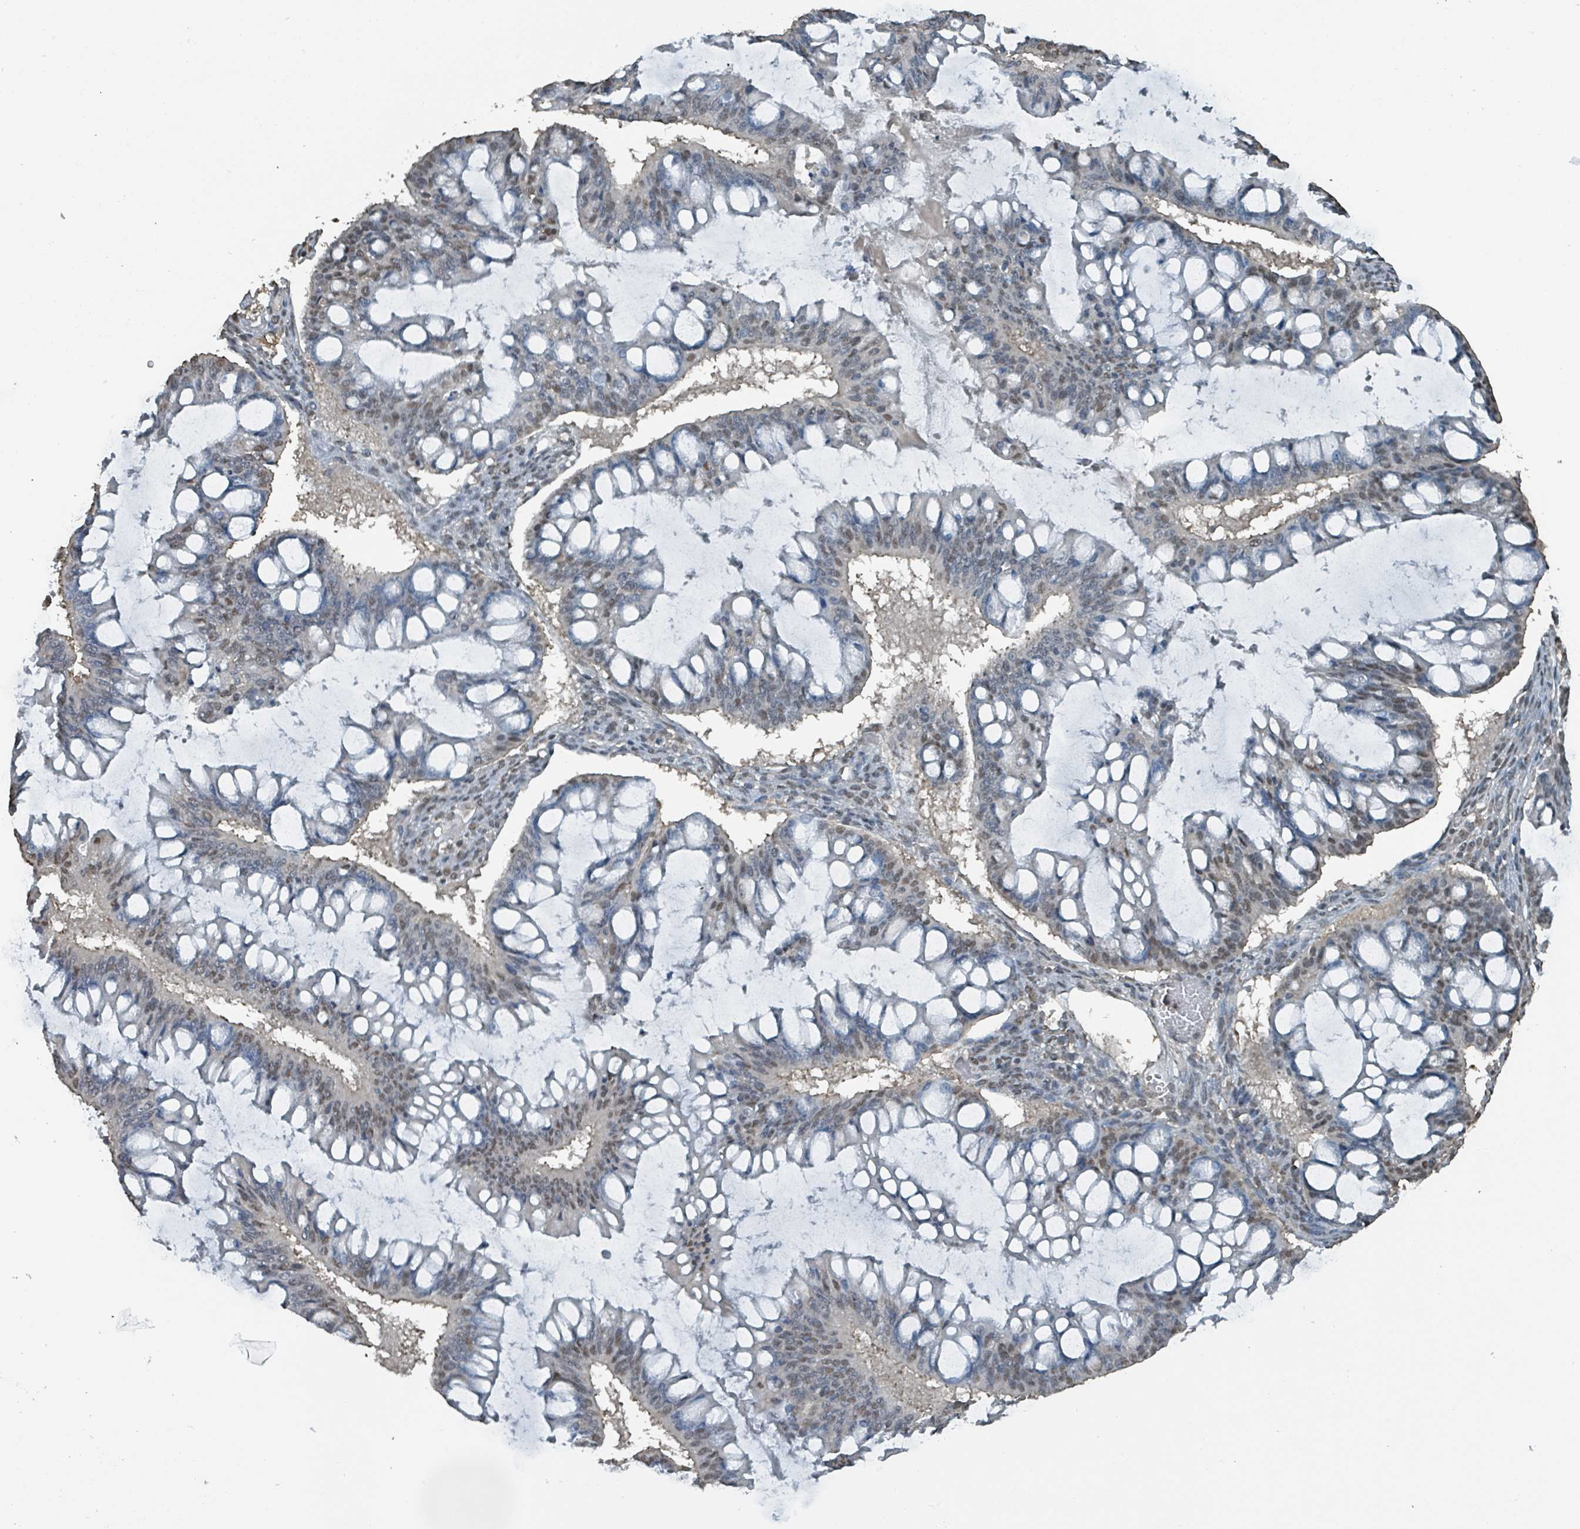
{"staining": {"intensity": "moderate", "quantity": "25%-75%", "location": "nuclear"}, "tissue": "ovarian cancer", "cell_type": "Tumor cells", "image_type": "cancer", "snomed": [{"axis": "morphology", "description": "Cystadenocarcinoma, mucinous, NOS"}, {"axis": "topography", "description": "Ovary"}], "caption": "Protein analysis of mucinous cystadenocarcinoma (ovarian) tissue exhibits moderate nuclear staining in approximately 25%-75% of tumor cells.", "gene": "PHIP", "patient": {"sex": "female", "age": 73}}